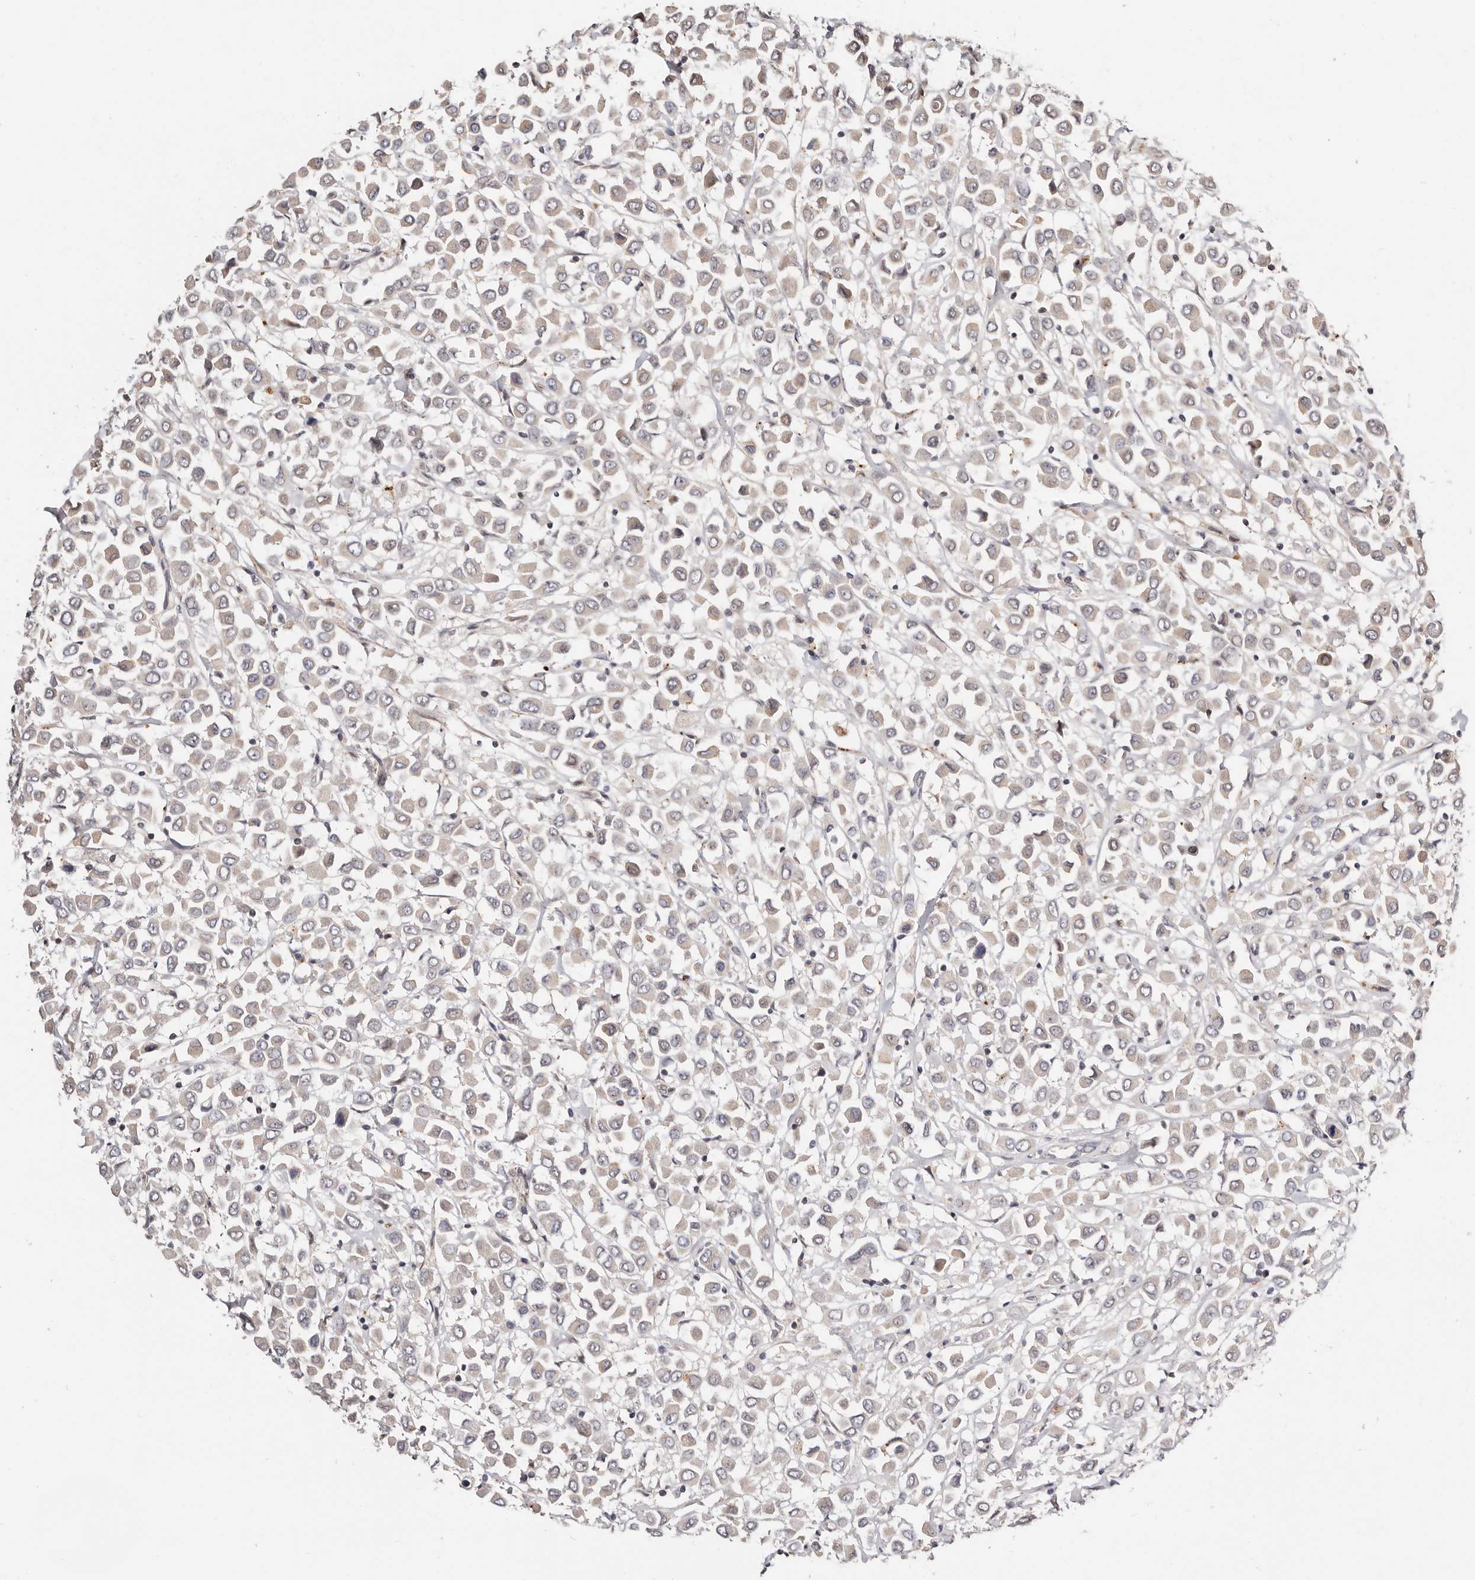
{"staining": {"intensity": "negative", "quantity": "none", "location": "none"}, "tissue": "breast cancer", "cell_type": "Tumor cells", "image_type": "cancer", "snomed": [{"axis": "morphology", "description": "Duct carcinoma"}, {"axis": "topography", "description": "Breast"}], "caption": "This is a micrograph of immunohistochemistry staining of breast cancer (invasive ductal carcinoma), which shows no staining in tumor cells.", "gene": "USP33", "patient": {"sex": "female", "age": 61}}